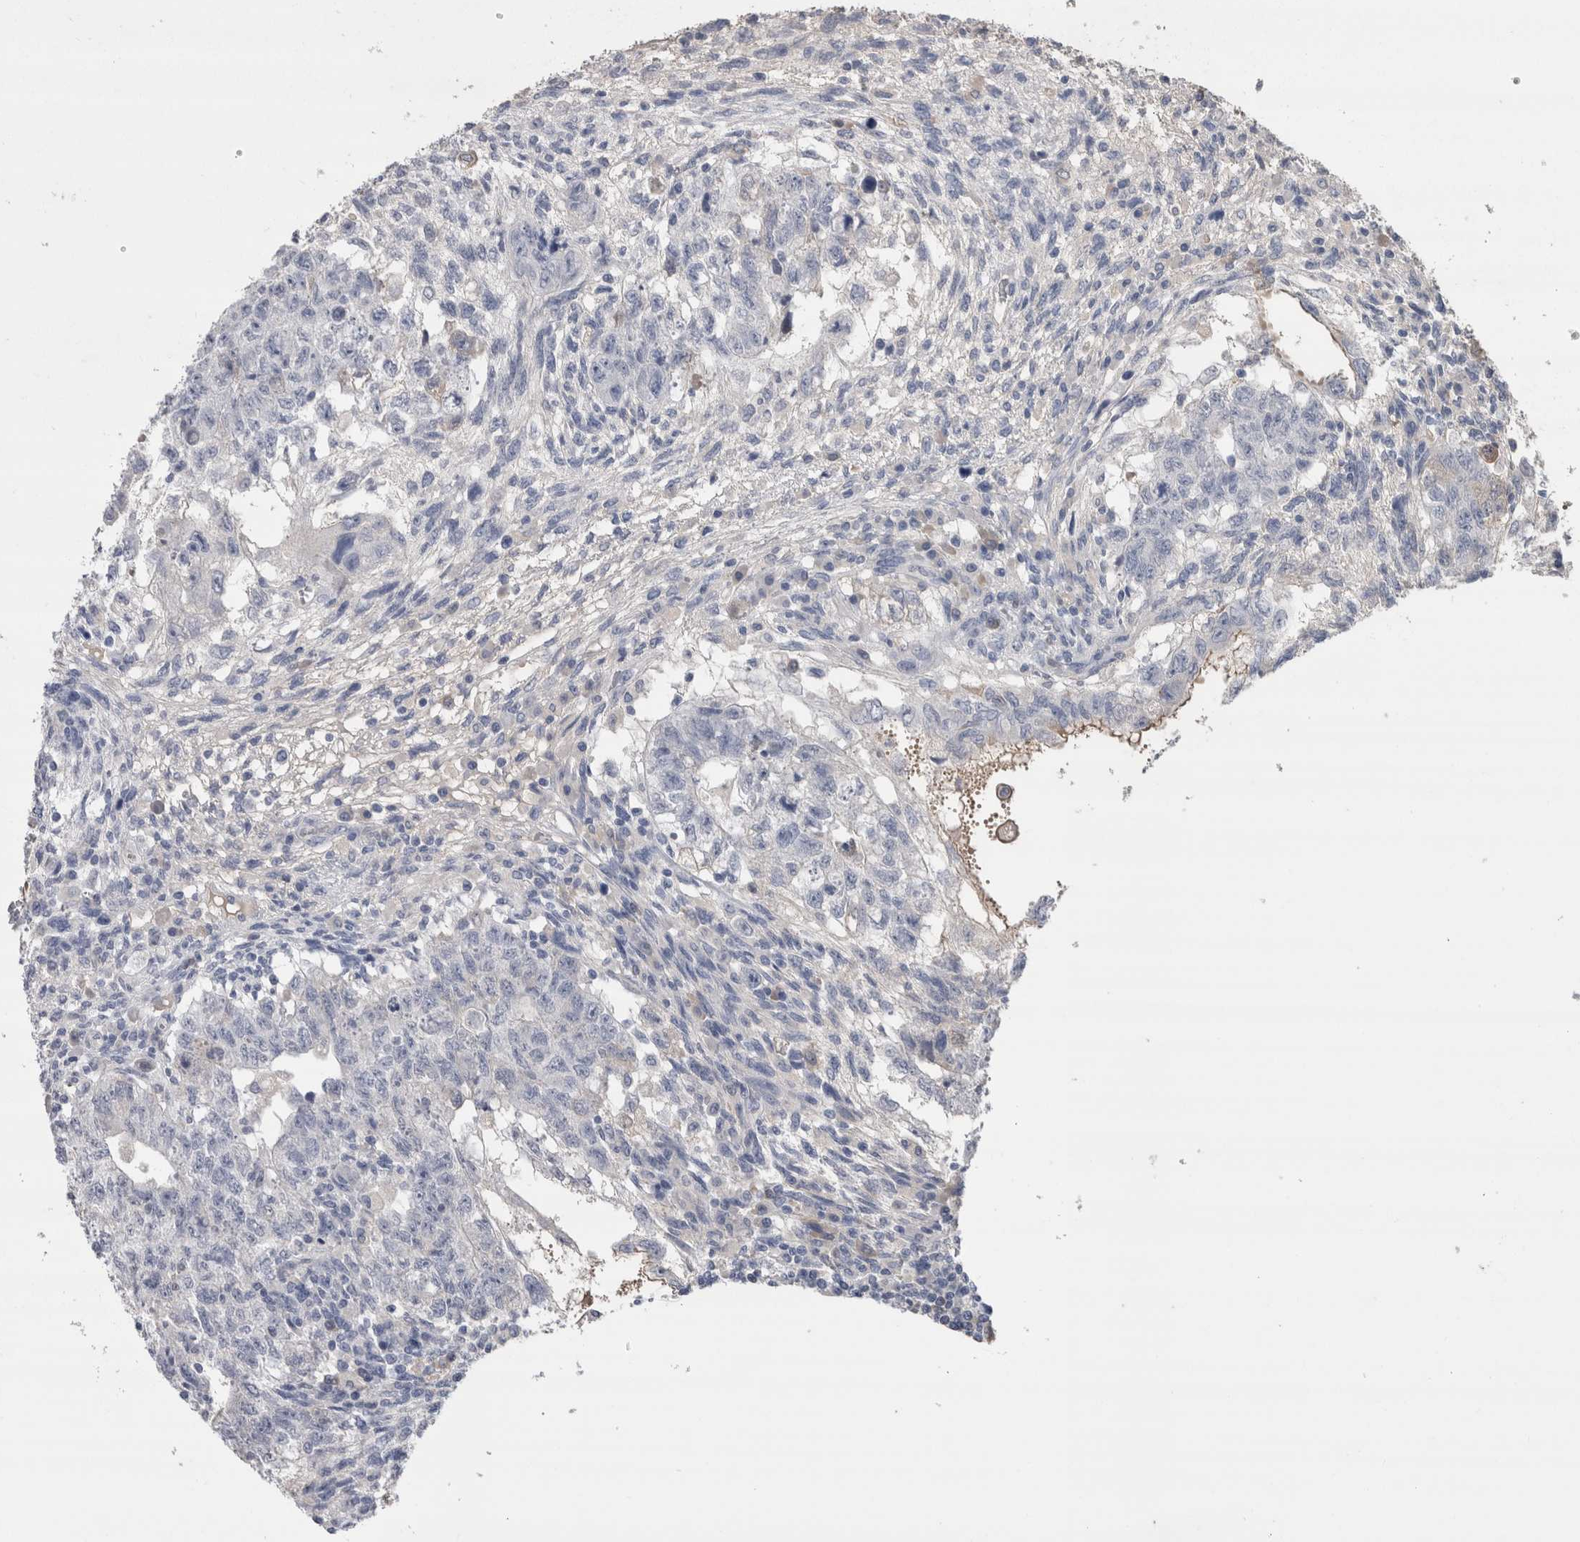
{"staining": {"intensity": "negative", "quantity": "none", "location": "none"}, "tissue": "testis cancer", "cell_type": "Tumor cells", "image_type": "cancer", "snomed": [{"axis": "morphology", "description": "Normal tissue, NOS"}, {"axis": "morphology", "description": "Carcinoma, Embryonal, NOS"}, {"axis": "topography", "description": "Testis"}], "caption": "The photomicrograph exhibits no significant staining in tumor cells of embryonal carcinoma (testis).", "gene": "REG1A", "patient": {"sex": "male", "age": 36}}